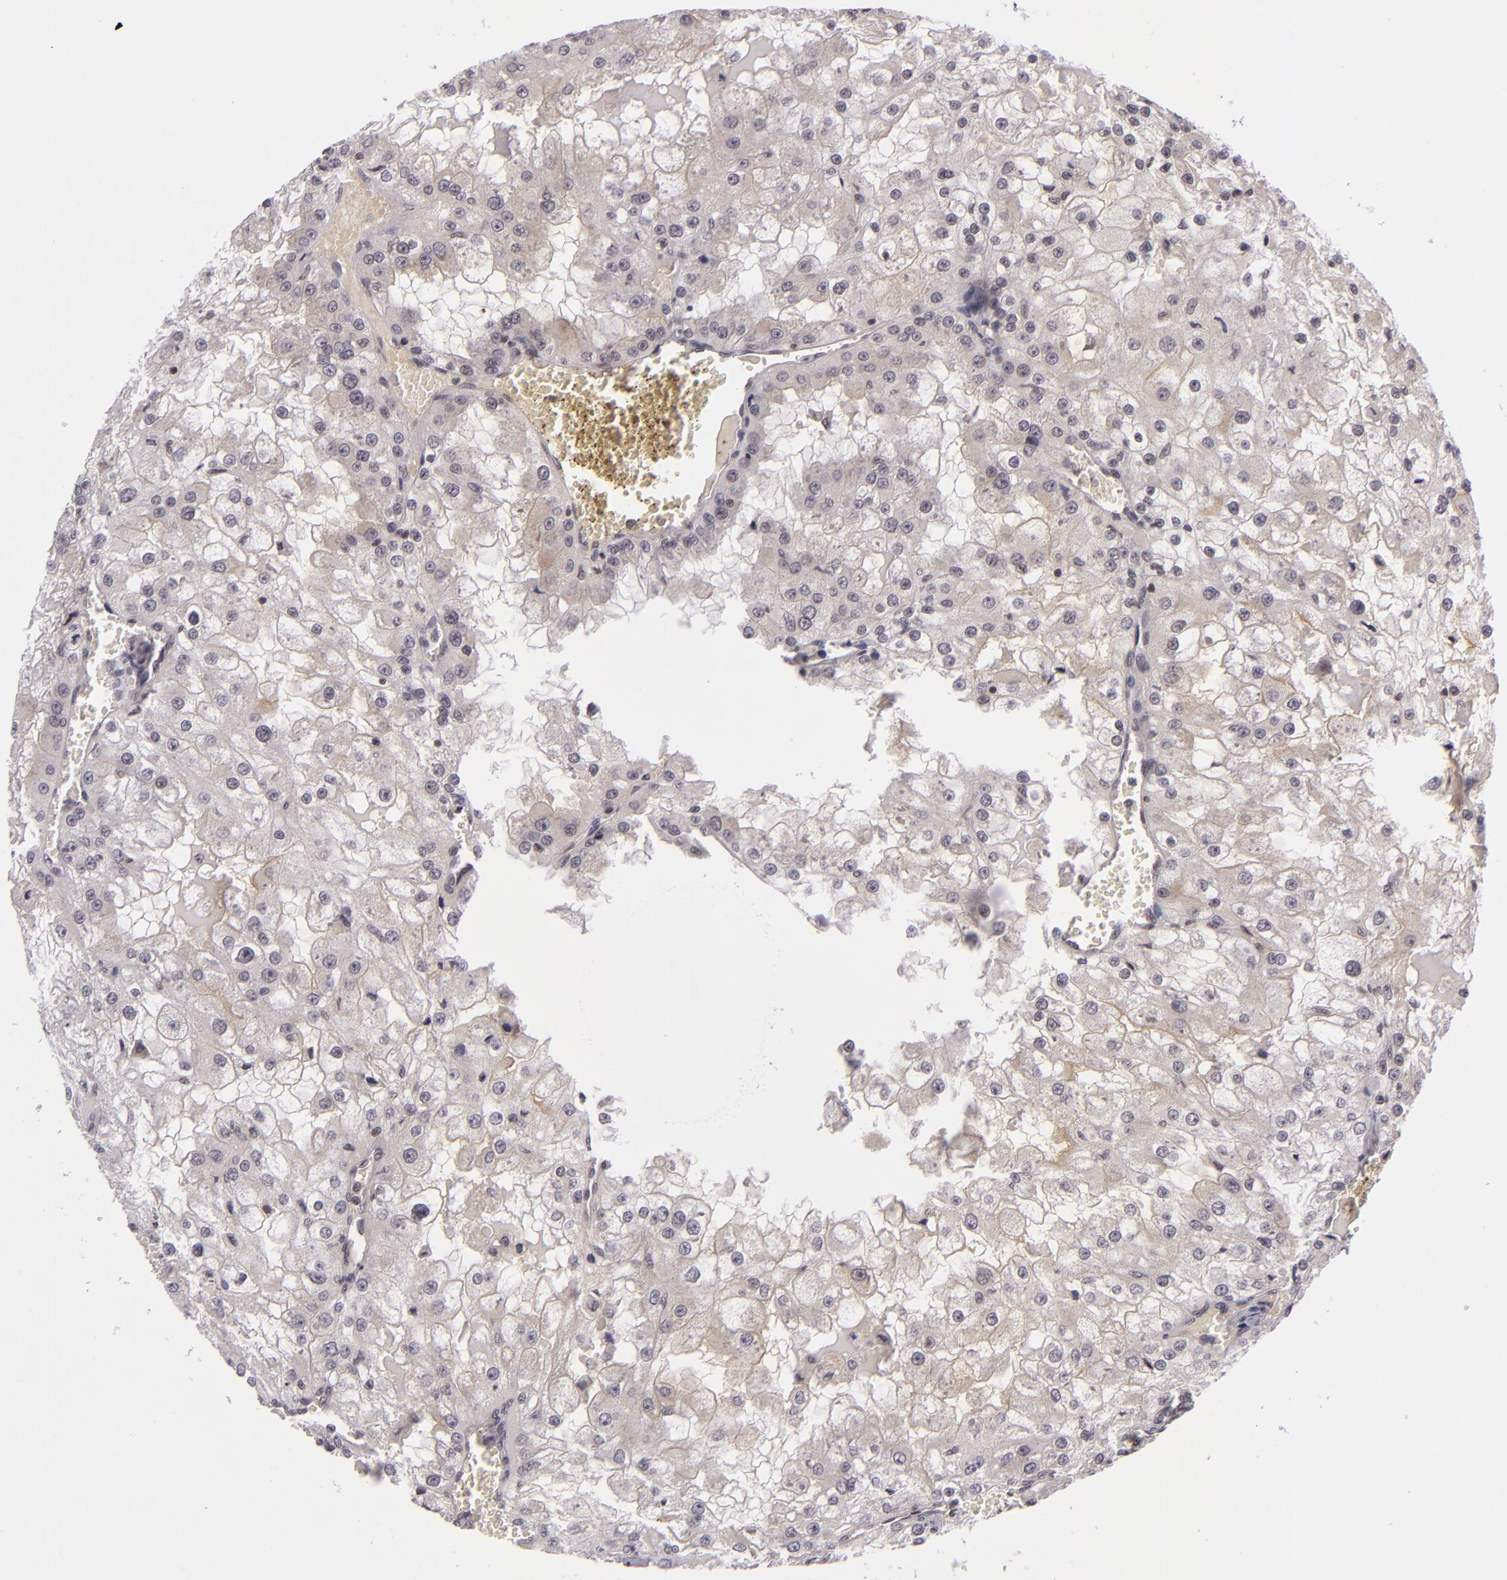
{"staining": {"intensity": "negative", "quantity": "none", "location": "none"}, "tissue": "renal cancer", "cell_type": "Tumor cells", "image_type": "cancer", "snomed": [{"axis": "morphology", "description": "Adenocarcinoma, NOS"}, {"axis": "topography", "description": "Kidney"}], "caption": "Tumor cells show no significant positivity in renal cancer (adenocarcinoma).", "gene": "CASP8", "patient": {"sex": "female", "age": 74}}